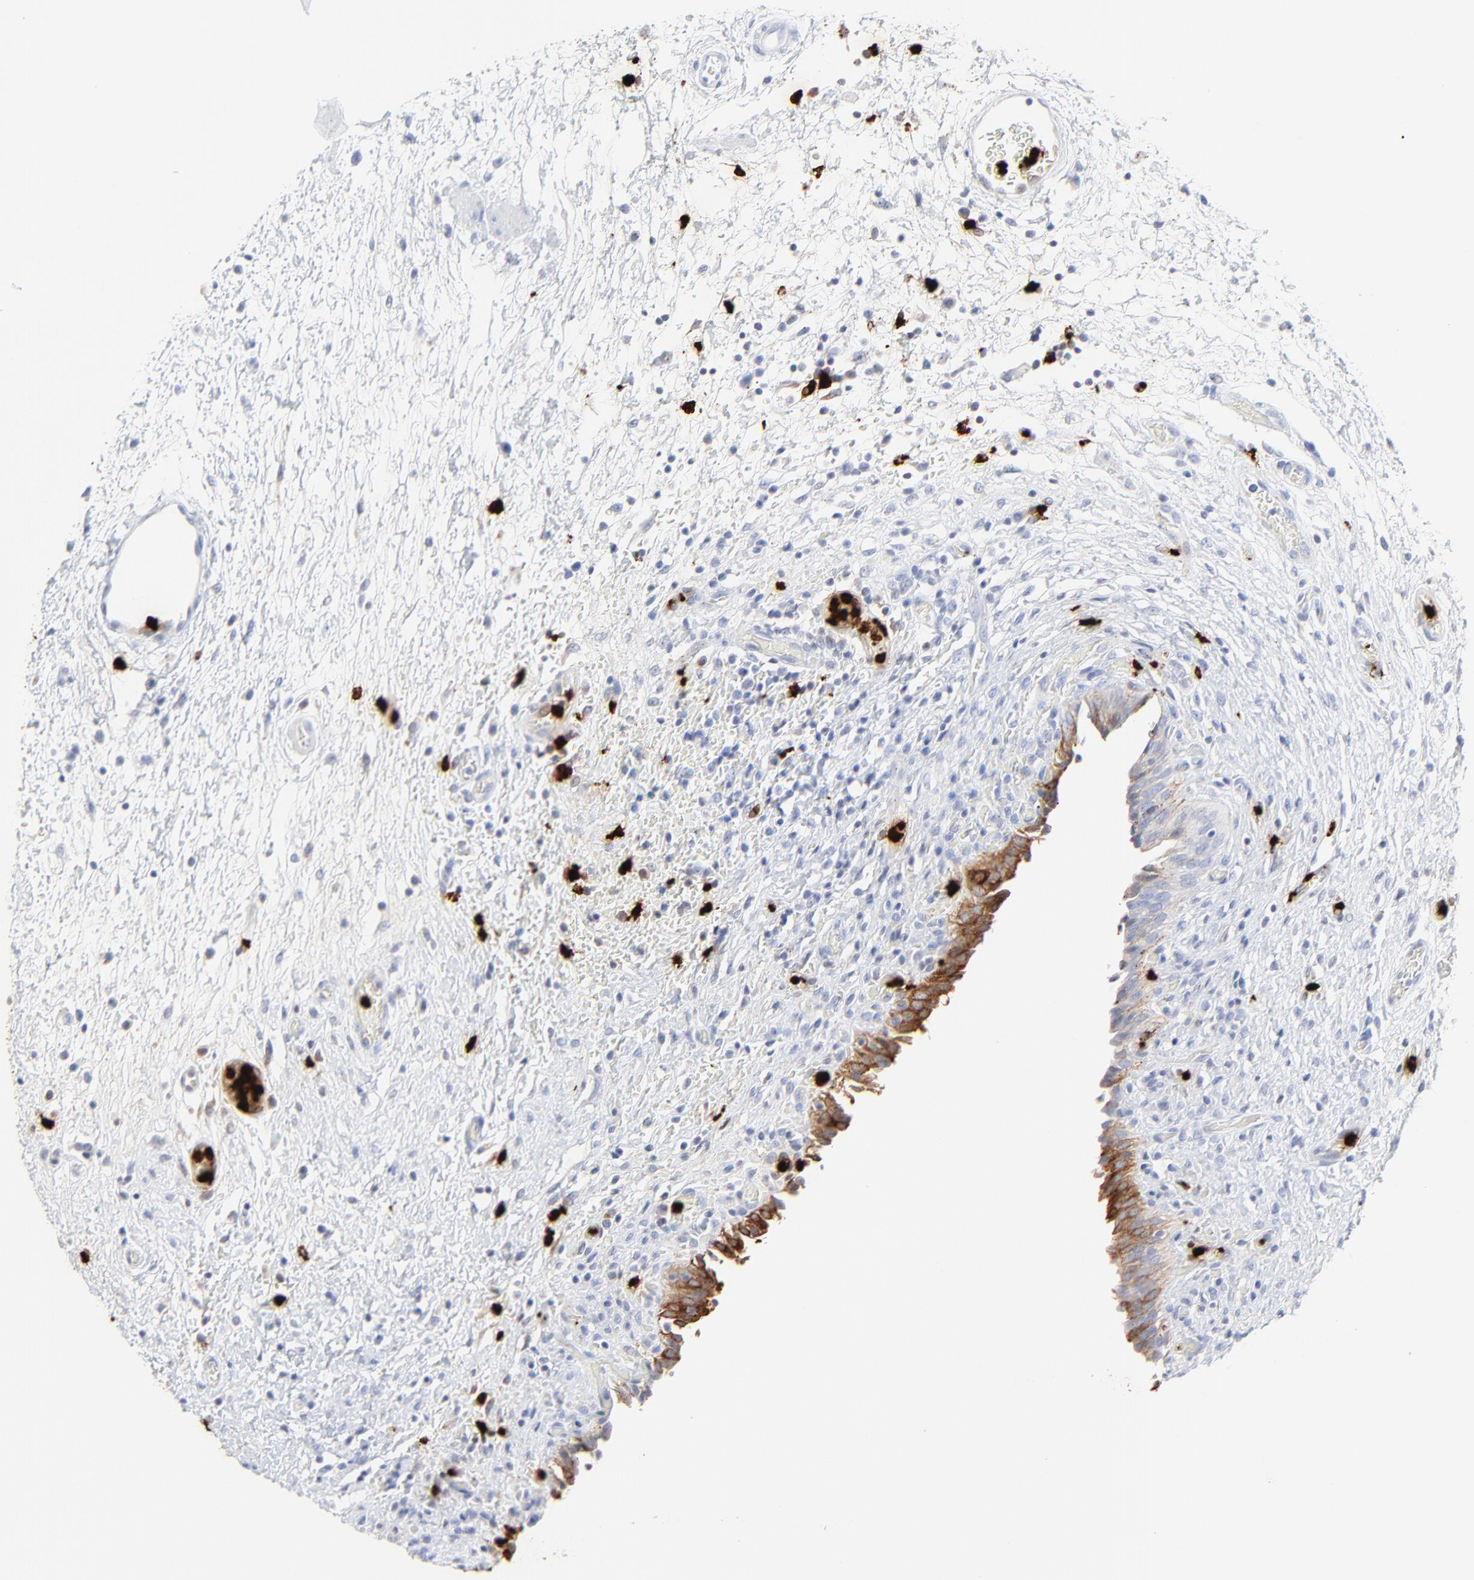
{"staining": {"intensity": "strong", "quantity": "<25%", "location": "cytoplasmic/membranous"}, "tissue": "urinary bladder", "cell_type": "Urothelial cells", "image_type": "normal", "snomed": [{"axis": "morphology", "description": "Normal tissue, NOS"}, {"axis": "topography", "description": "Urinary bladder"}], "caption": "Urothelial cells show medium levels of strong cytoplasmic/membranous expression in approximately <25% of cells in unremarkable urinary bladder. Using DAB (3,3'-diaminobenzidine) (brown) and hematoxylin (blue) stains, captured at high magnification using brightfield microscopy.", "gene": "LCN2", "patient": {"sex": "male", "age": 51}}